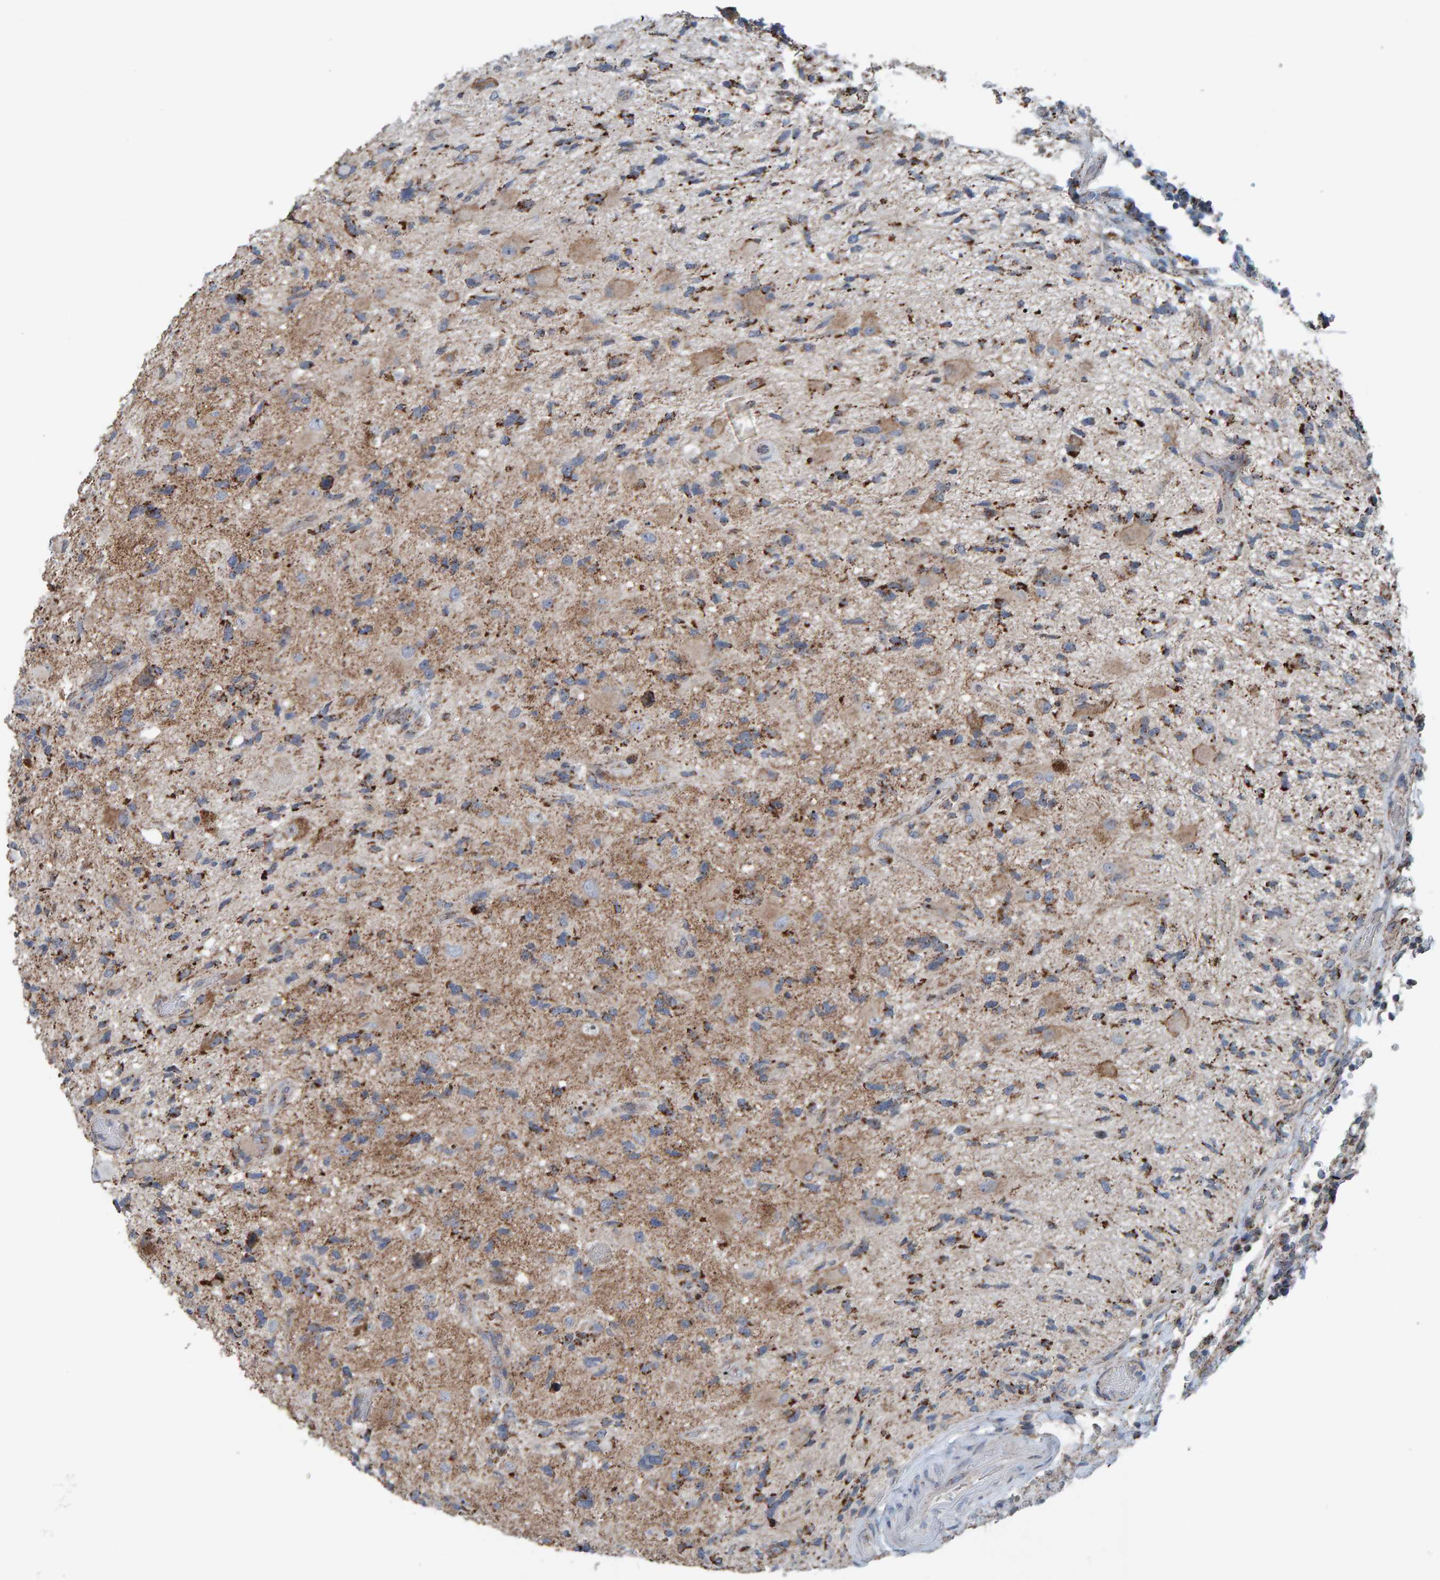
{"staining": {"intensity": "moderate", "quantity": "25%-75%", "location": "cytoplasmic/membranous"}, "tissue": "glioma", "cell_type": "Tumor cells", "image_type": "cancer", "snomed": [{"axis": "morphology", "description": "Glioma, malignant, High grade"}, {"axis": "topography", "description": "Brain"}], "caption": "DAB (3,3'-diaminobenzidine) immunohistochemical staining of glioma displays moderate cytoplasmic/membranous protein expression in approximately 25%-75% of tumor cells.", "gene": "ZNF48", "patient": {"sex": "male", "age": 33}}